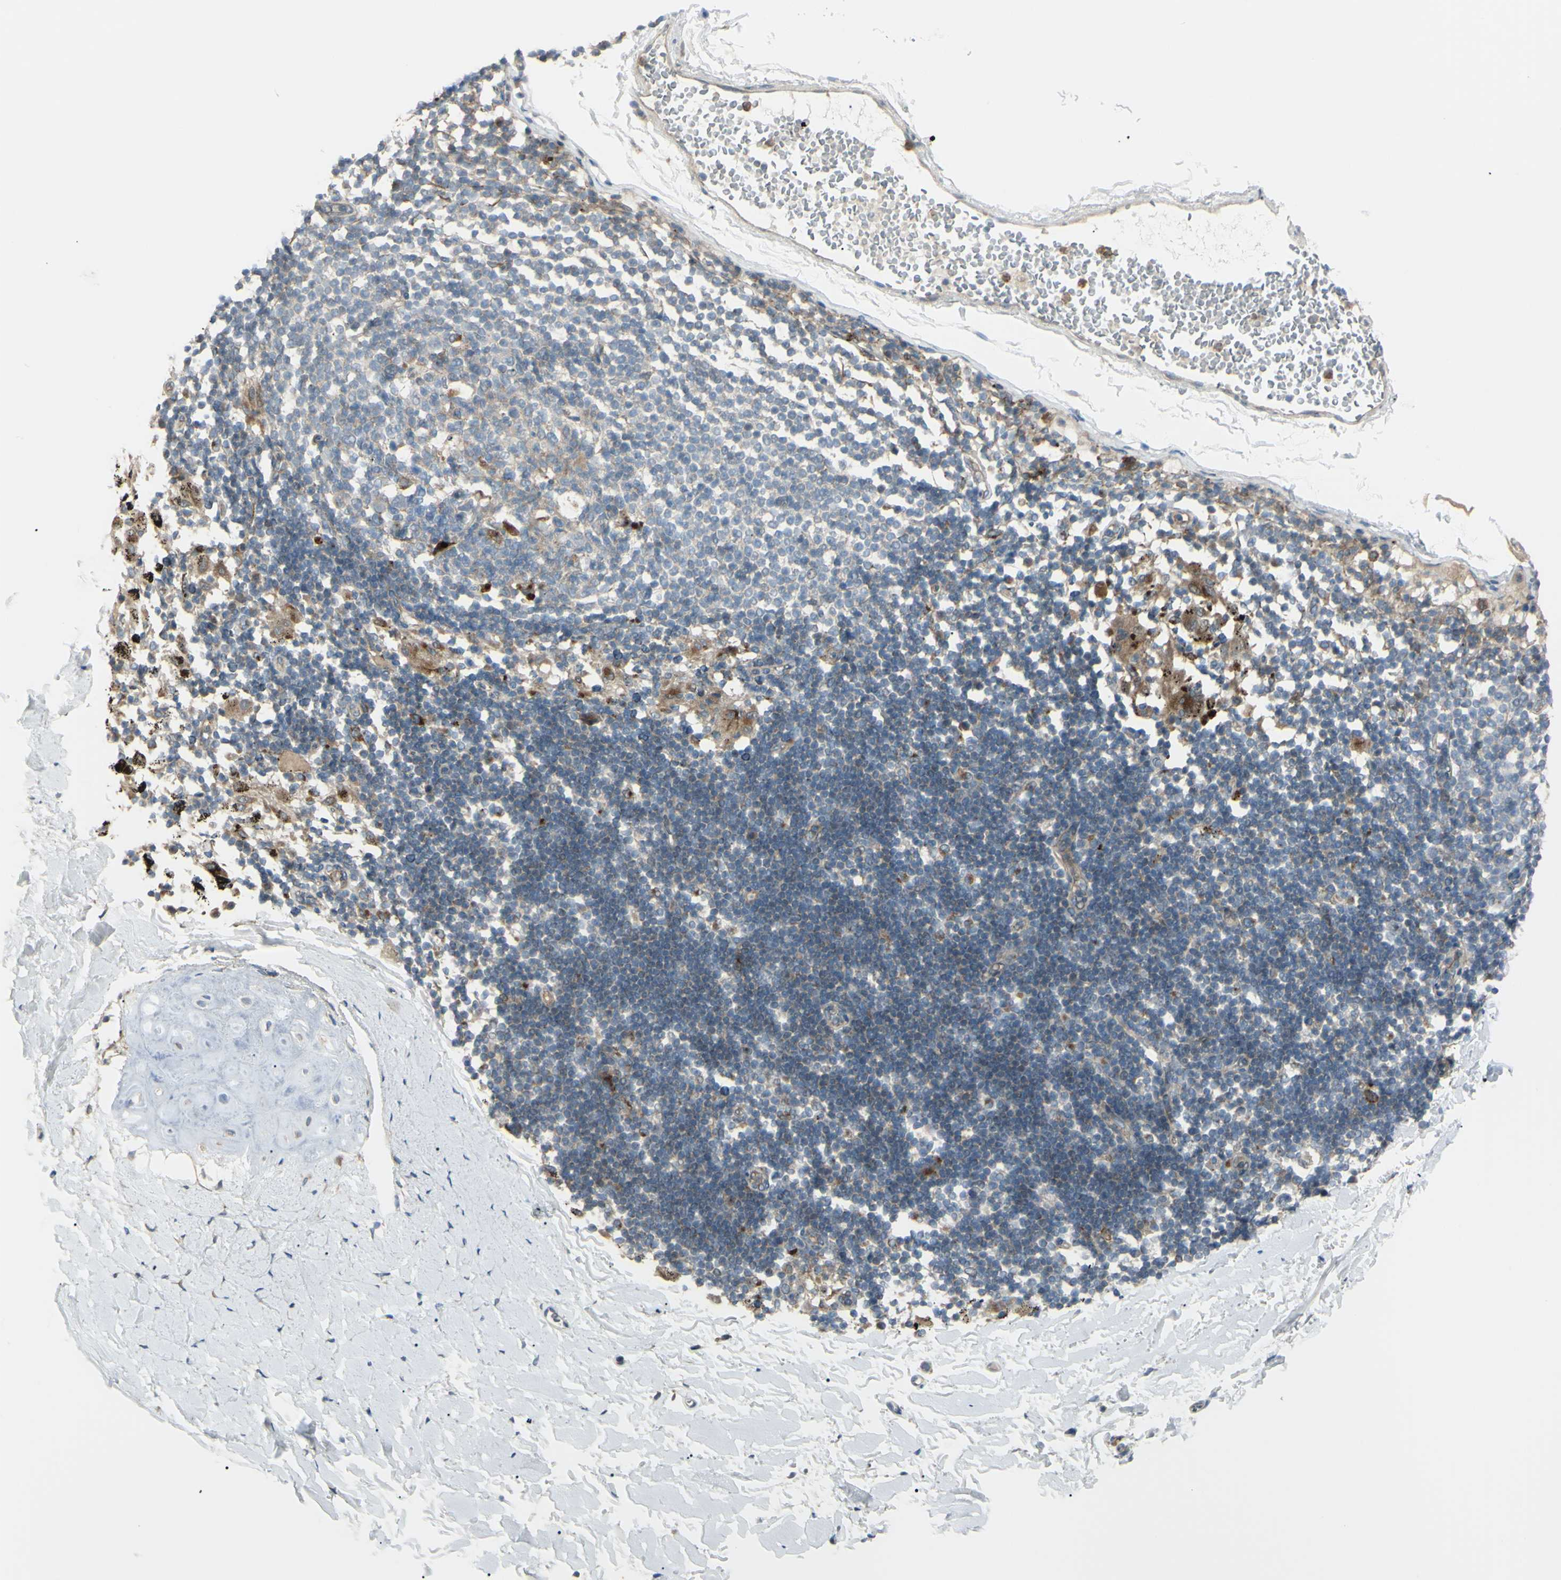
{"staining": {"intensity": "moderate", "quantity": "<25%", "location": "cytoplasmic/membranous"}, "tissue": "adipose tissue", "cell_type": "Adipocytes", "image_type": "normal", "snomed": [{"axis": "morphology", "description": "Normal tissue, NOS"}, {"axis": "topography", "description": "Cartilage tissue"}, {"axis": "topography", "description": "Bronchus"}], "caption": "Protein expression analysis of normal adipose tissue exhibits moderate cytoplasmic/membranous positivity in about <25% of adipocytes.", "gene": "LMTK2", "patient": {"sex": "female", "age": 73}}